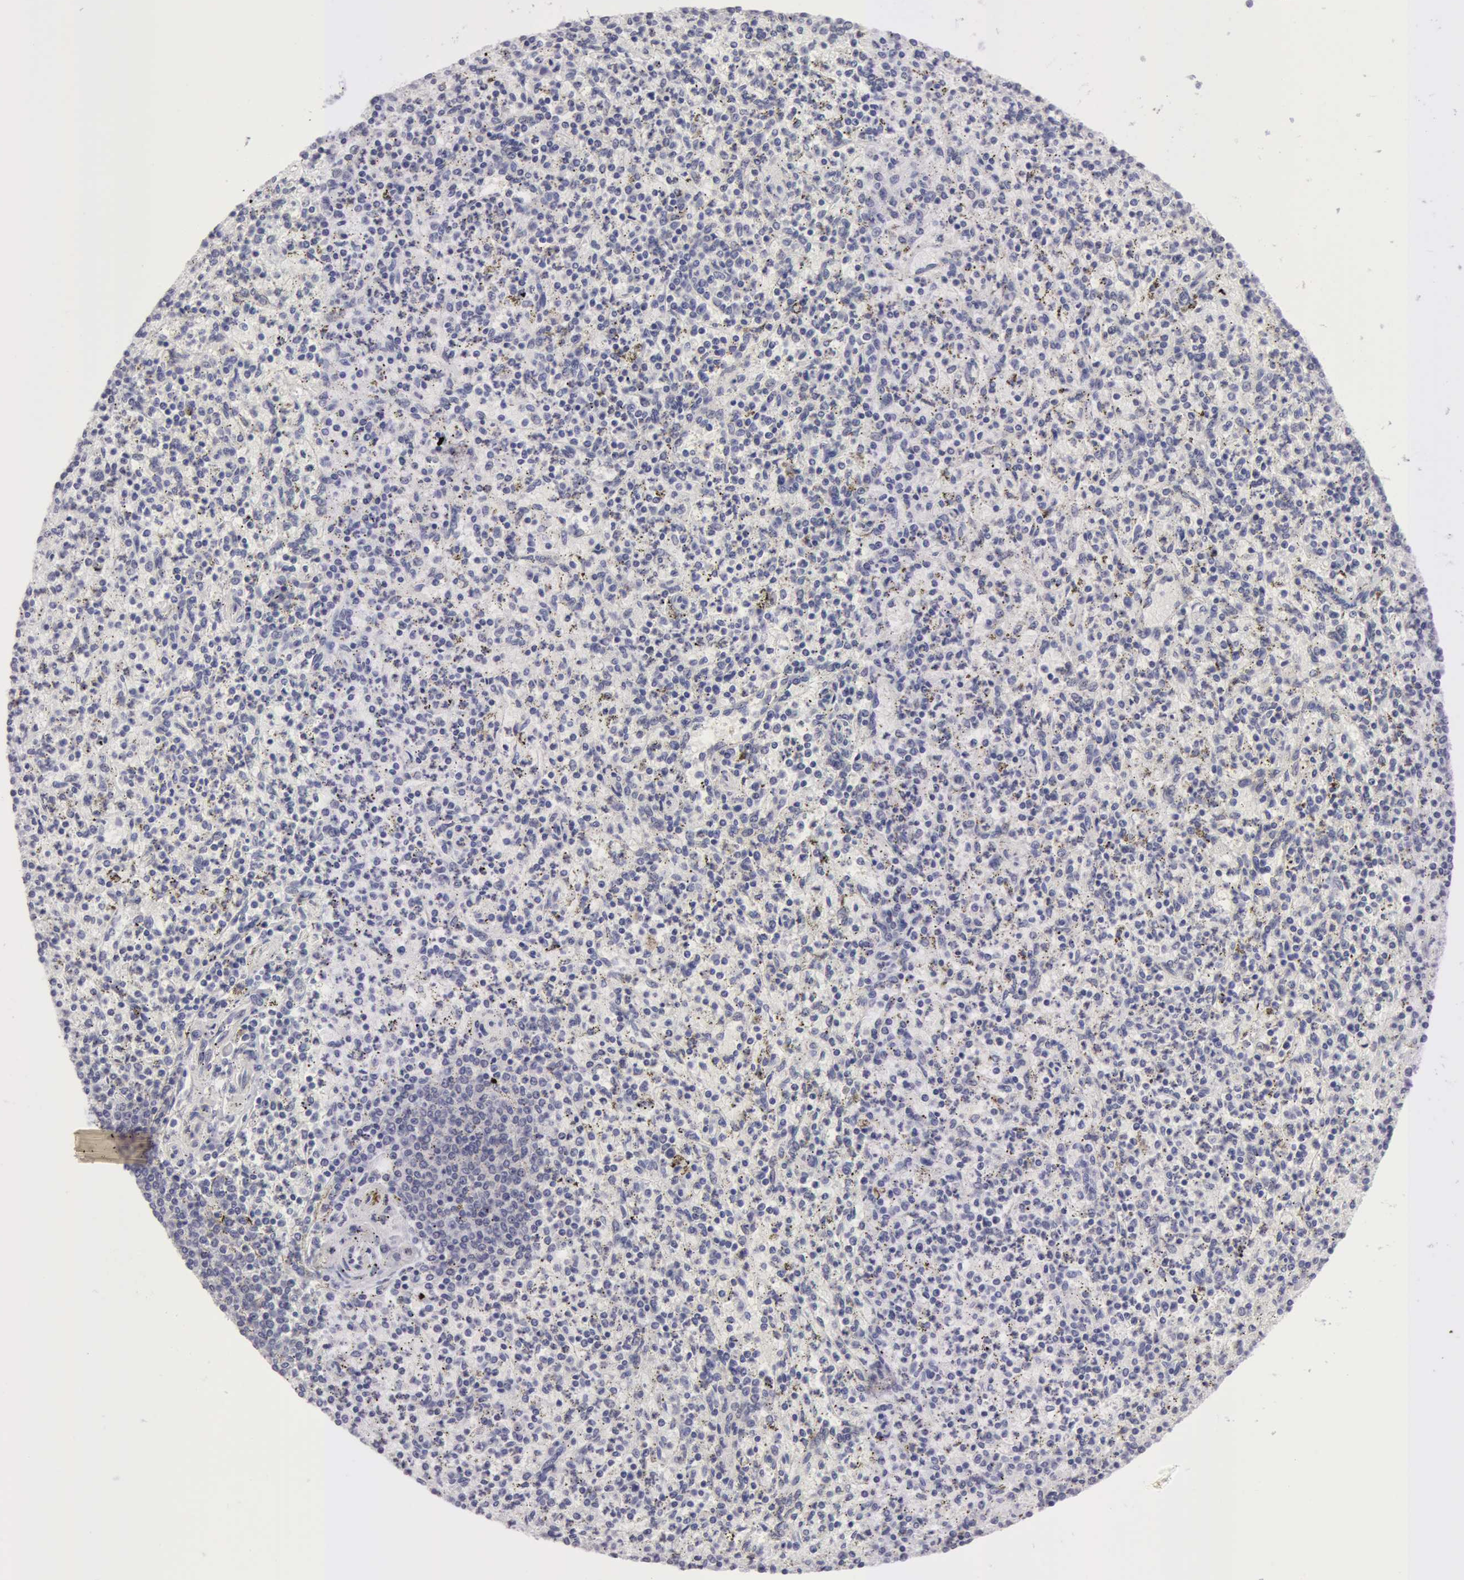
{"staining": {"intensity": "negative", "quantity": "none", "location": "none"}, "tissue": "spleen", "cell_type": "Cells in red pulp", "image_type": "normal", "snomed": [{"axis": "morphology", "description": "Normal tissue, NOS"}, {"axis": "topography", "description": "Spleen"}], "caption": "DAB (3,3'-diaminobenzidine) immunohistochemical staining of unremarkable spleen demonstrates no significant expression in cells in red pulp. (DAB IHC visualized using brightfield microscopy, high magnification).", "gene": "AMACR", "patient": {"sex": "male", "age": 72}}